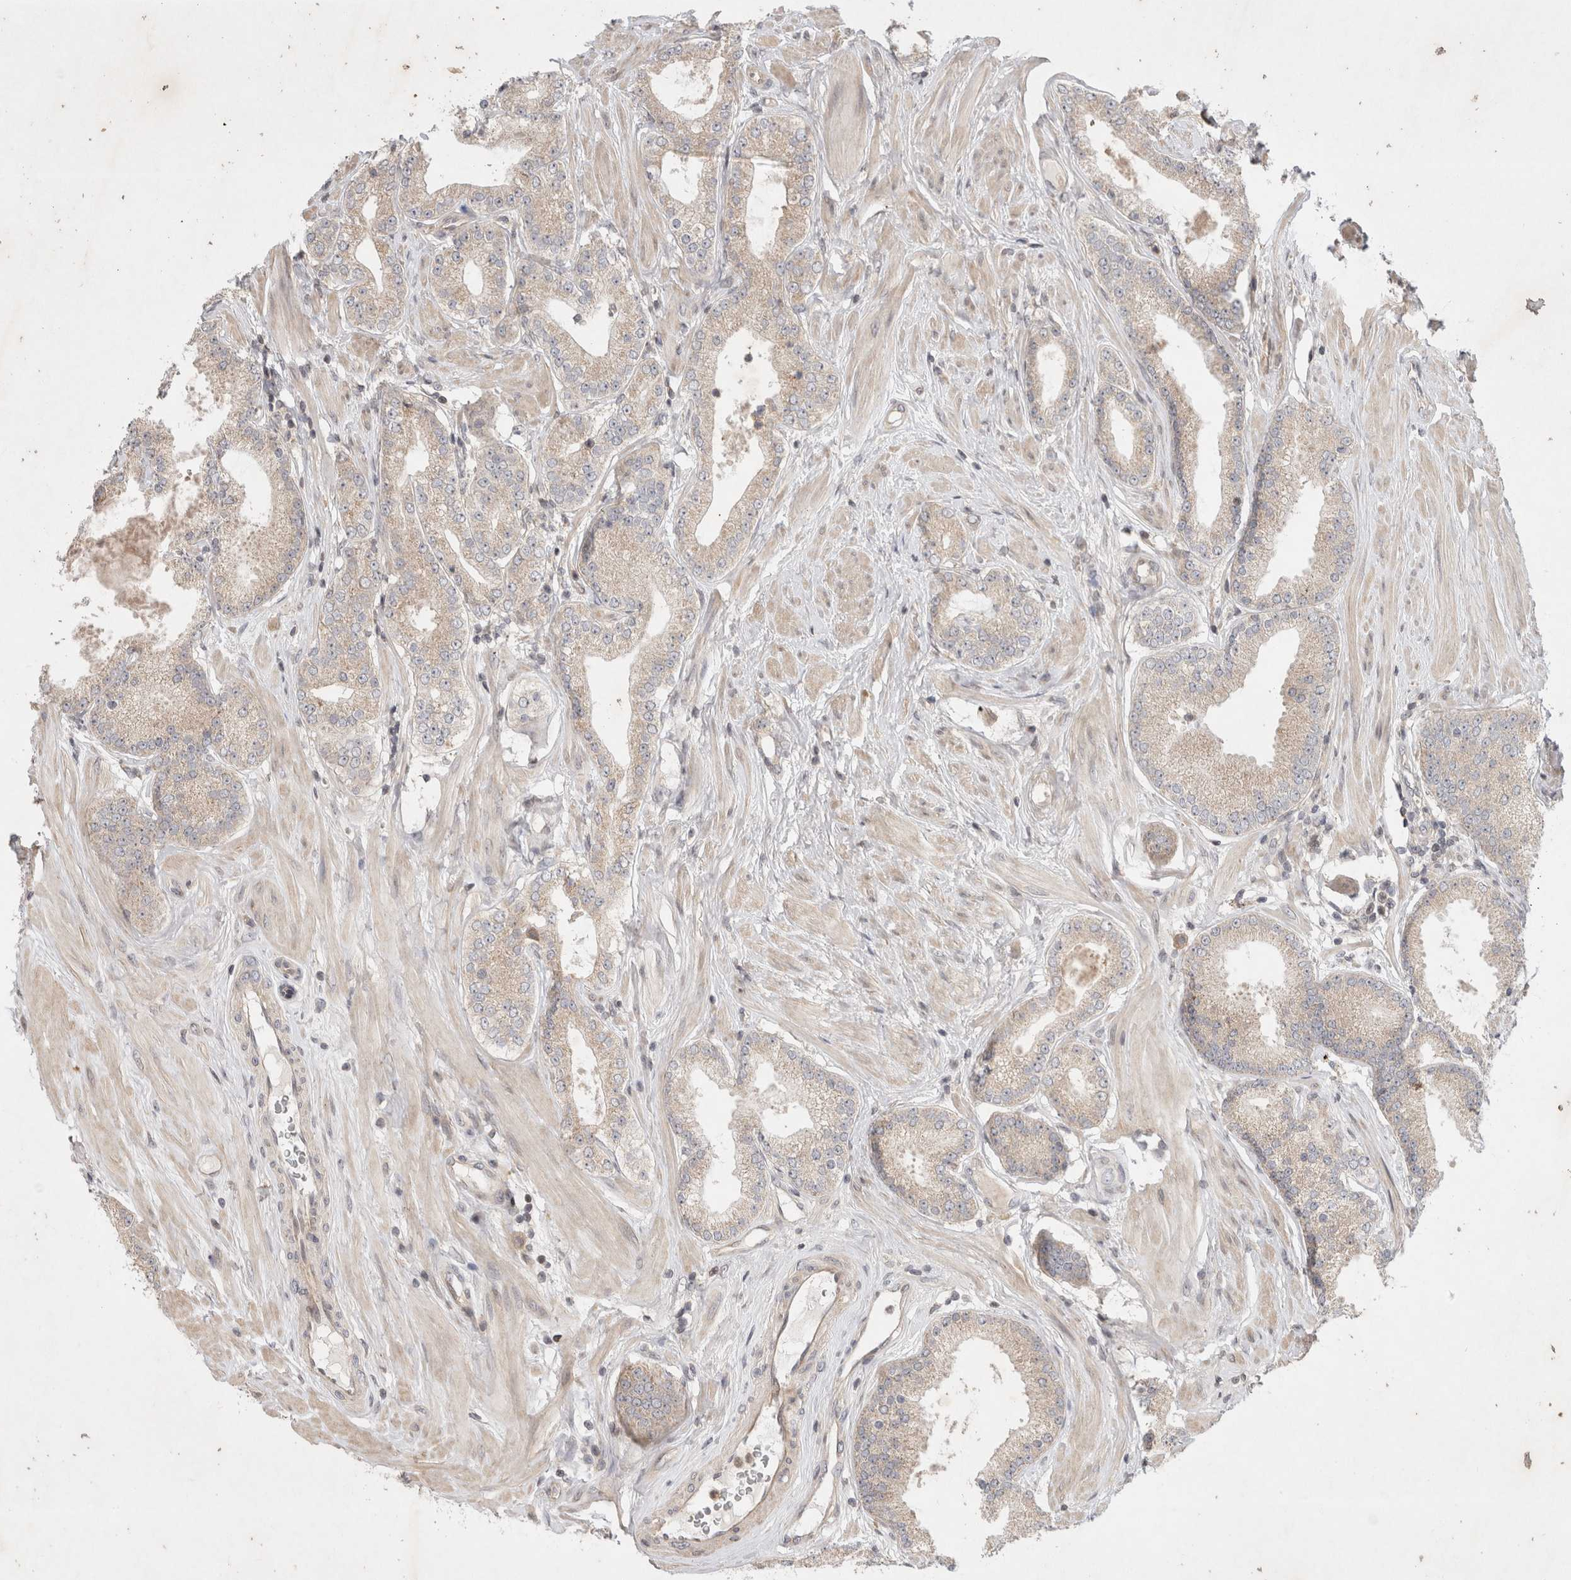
{"staining": {"intensity": "weak", "quantity": ">75%", "location": "cytoplasmic/membranous"}, "tissue": "prostate cancer", "cell_type": "Tumor cells", "image_type": "cancer", "snomed": [{"axis": "morphology", "description": "Adenocarcinoma, Low grade"}, {"axis": "topography", "description": "Prostate"}], "caption": "Immunohistochemistry (IHC) of prostate adenocarcinoma (low-grade) displays low levels of weak cytoplasmic/membranous expression in approximately >75% of tumor cells.", "gene": "EIF2AK1", "patient": {"sex": "male", "age": 62}}